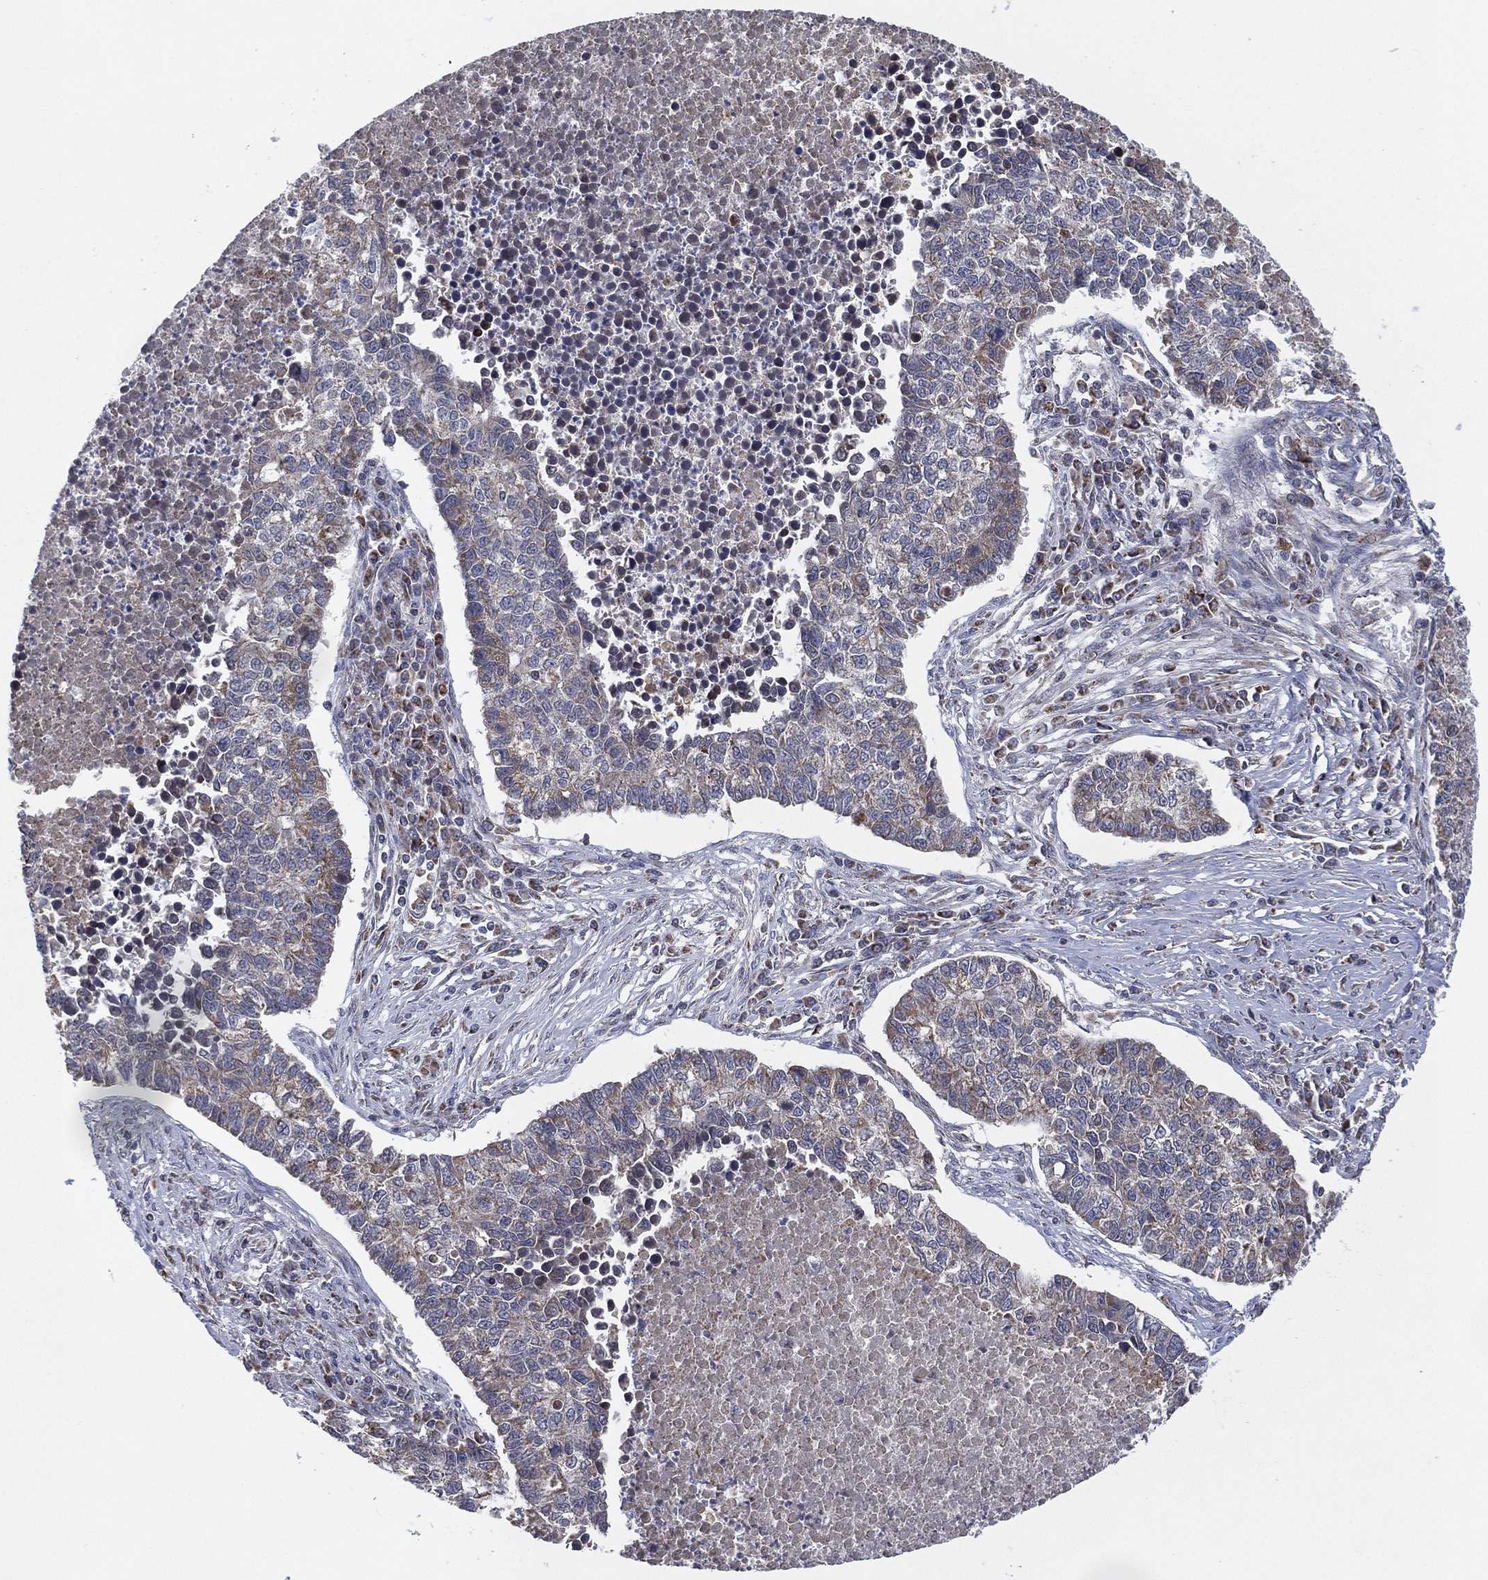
{"staining": {"intensity": "weak", "quantity": "25%-75%", "location": "cytoplasmic/membranous"}, "tissue": "lung cancer", "cell_type": "Tumor cells", "image_type": "cancer", "snomed": [{"axis": "morphology", "description": "Adenocarcinoma, NOS"}, {"axis": "topography", "description": "Lung"}], "caption": "High-power microscopy captured an immunohistochemistry (IHC) image of lung cancer, revealing weak cytoplasmic/membranous staining in approximately 25%-75% of tumor cells.", "gene": "PSMG4", "patient": {"sex": "male", "age": 57}}